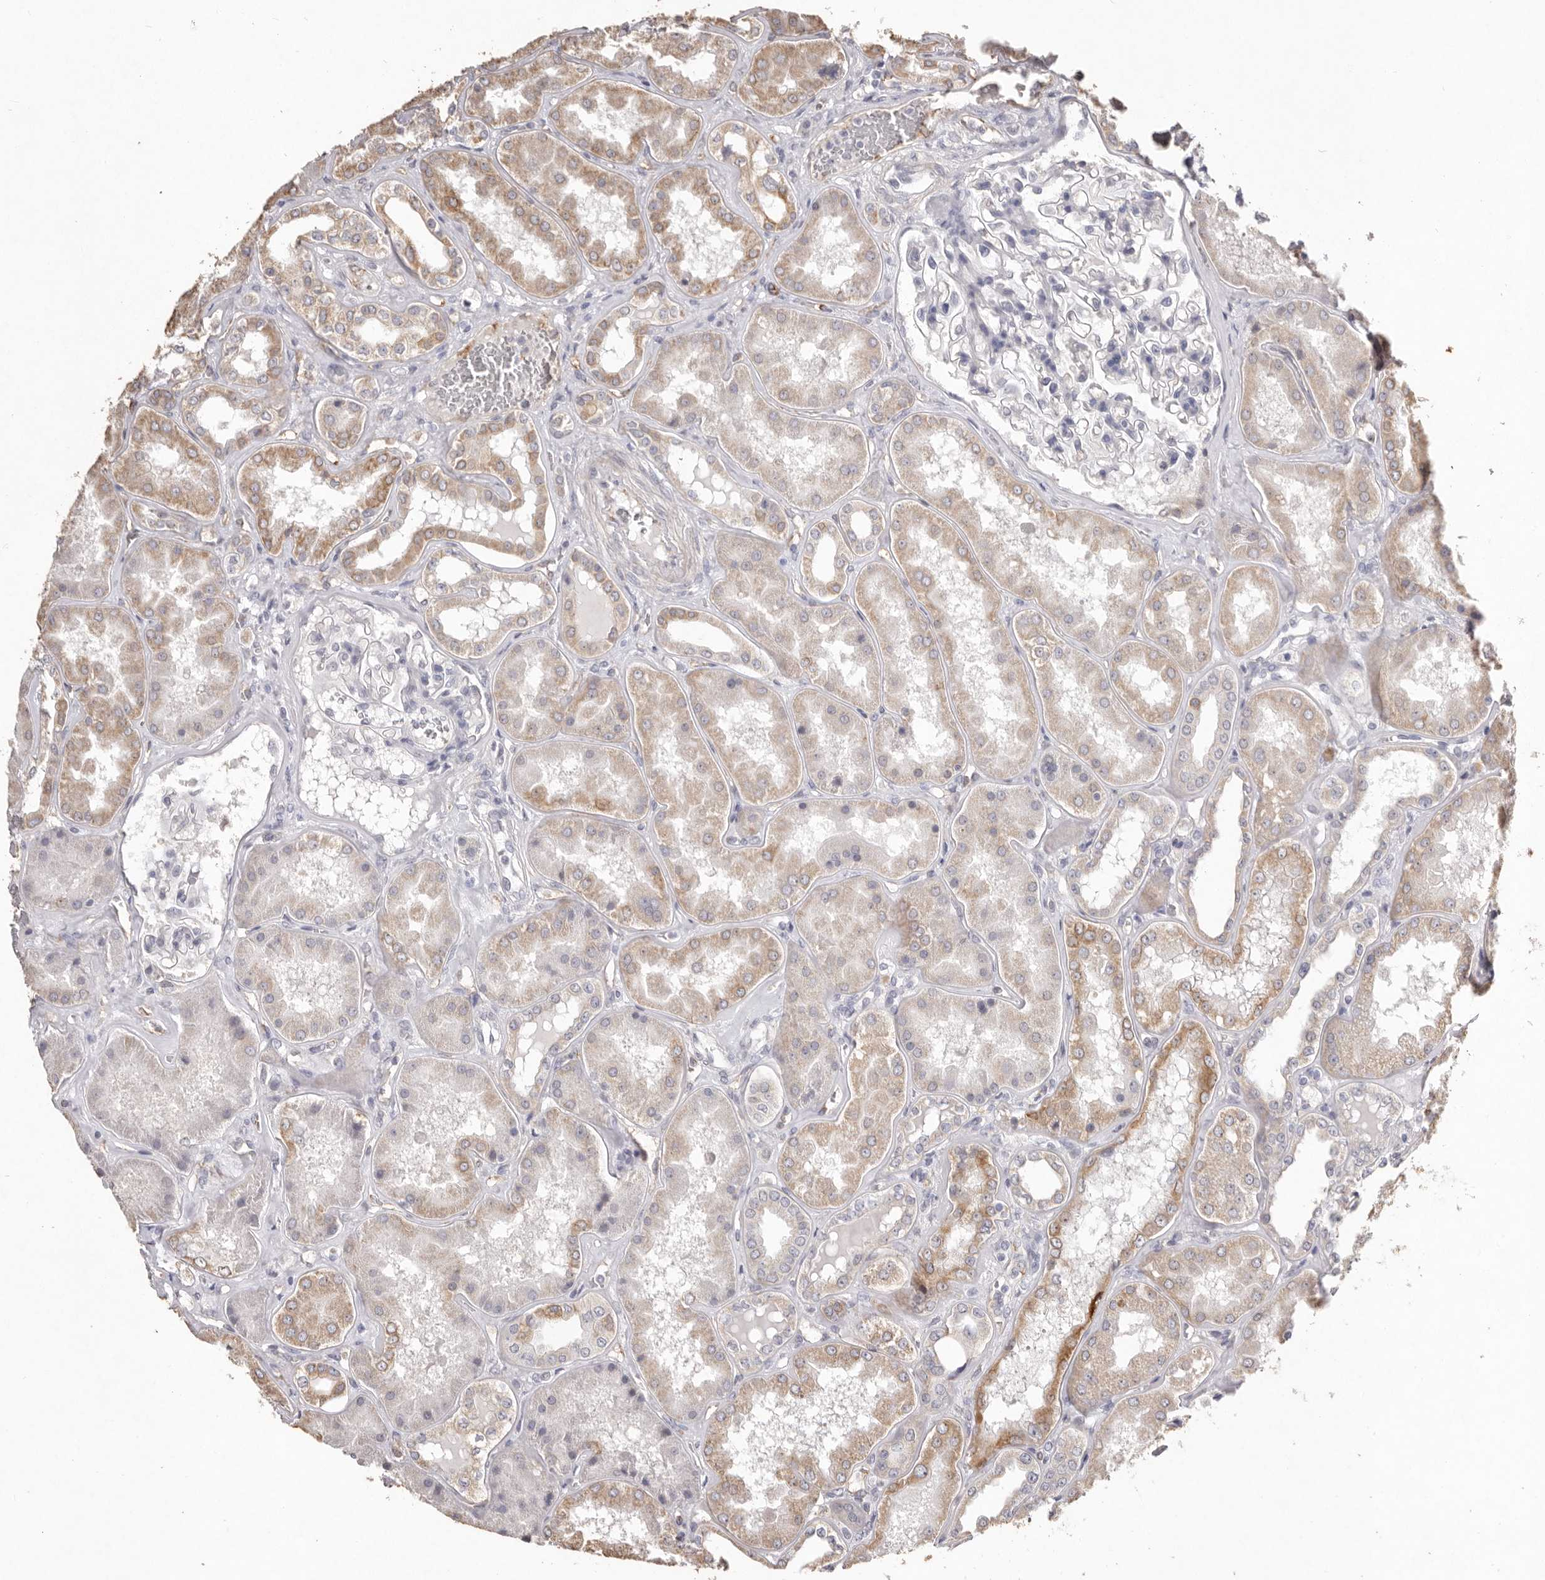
{"staining": {"intensity": "negative", "quantity": "none", "location": "none"}, "tissue": "kidney", "cell_type": "Cells in glomeruli", "image_type": "normal", "snomed": [{"axis": "morphology", "description": "Normal tissue, NOS"}, {"axis": "topography", "description": "Kidney"}], "caption": "Immunohistochemistry of benign kidney shows no expression in cells in glomeruli.", "gene": "ZYG11B", "patient": {"sex": "female", "age": 56}}